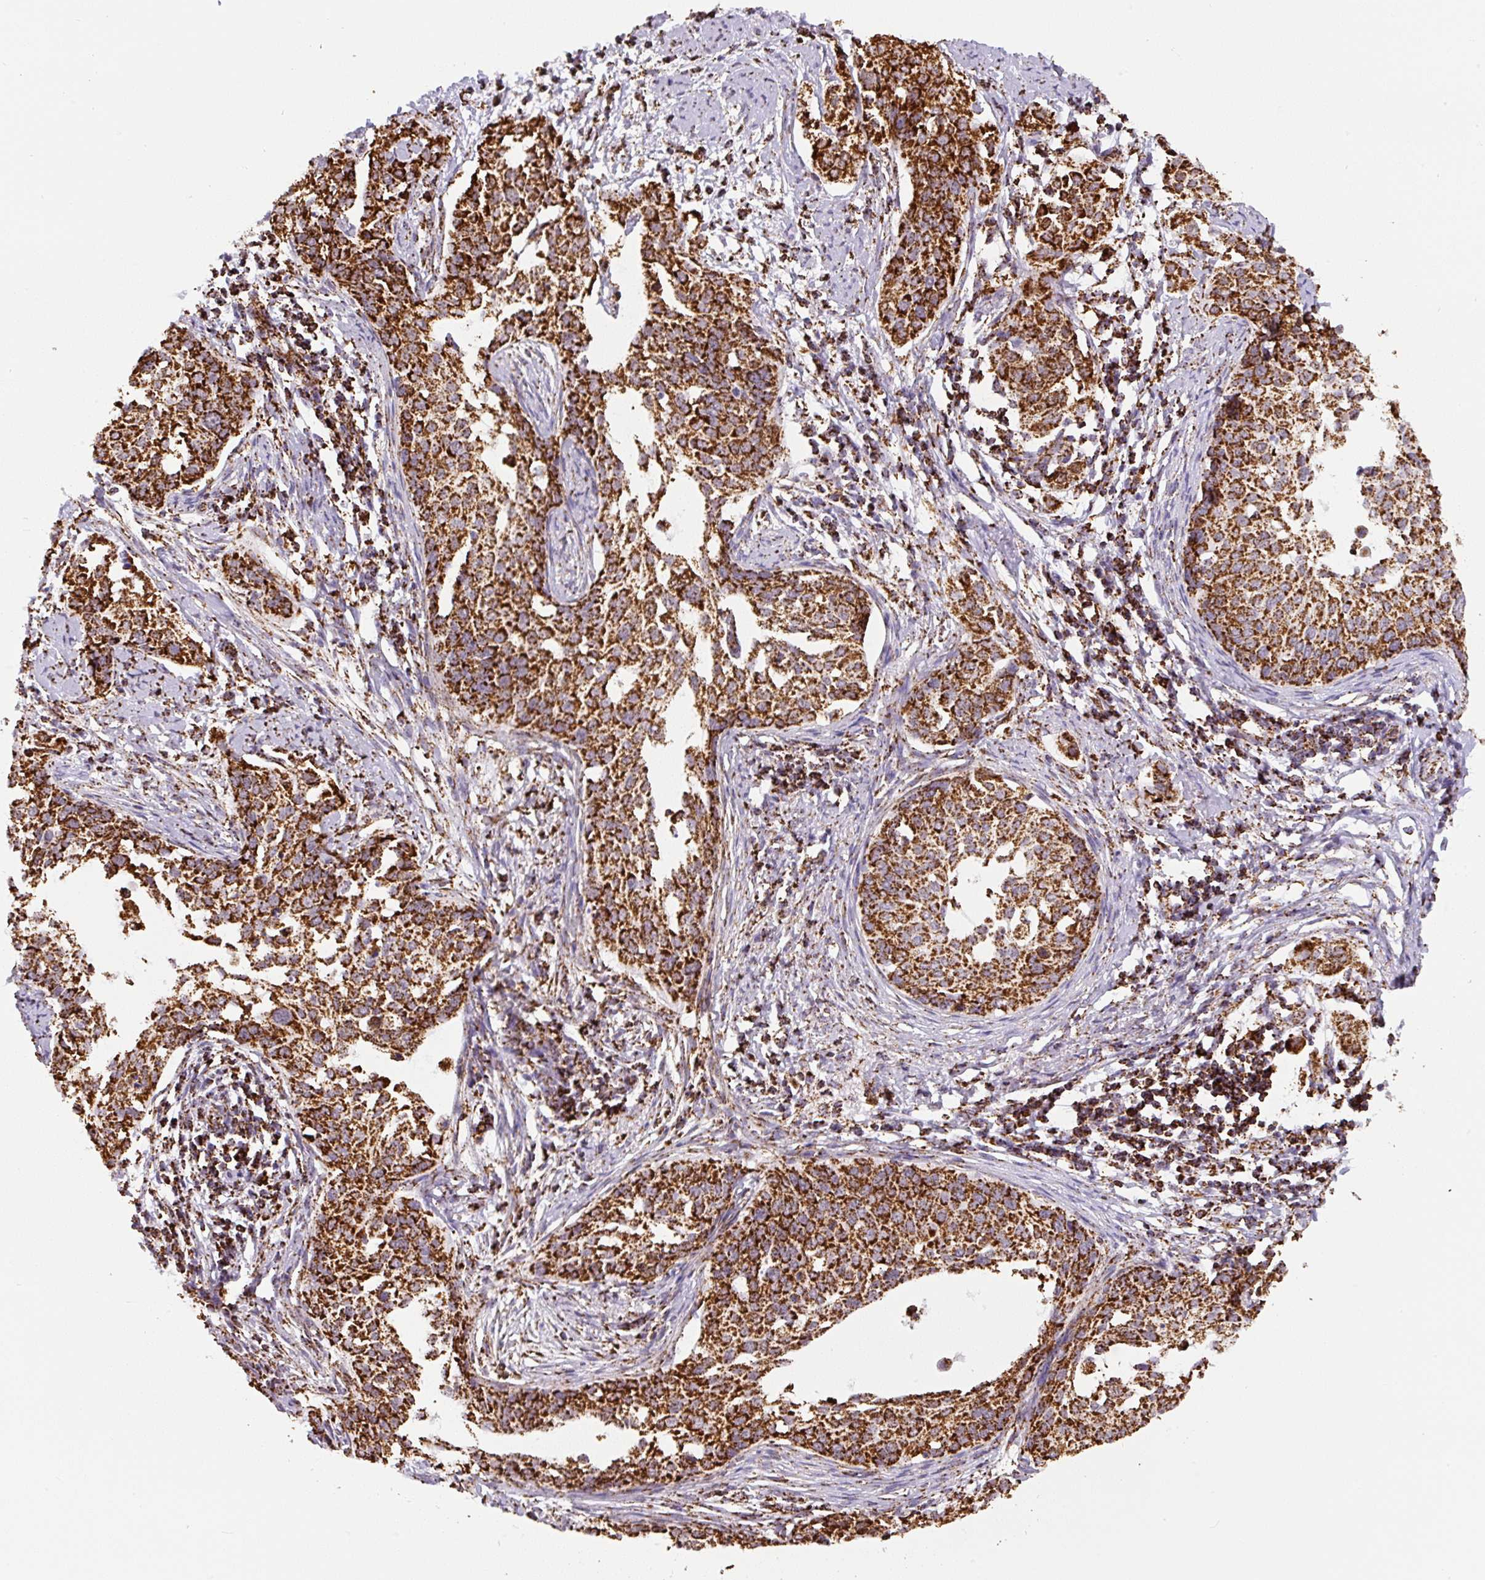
{"staining": {"intensity": "strong", "quantity": ">75%", "location": "cytoplasmic/membranous"}, "tissue": "cervical cancer", "cell_type": "Tumor cells", "image_type": "cancer", "snomed": [{"axis": "morphology", "description": "Squamous cell carcinoma, NOS"}, {"axis": "topography", "description": "Cervix"}], "caption": "Immunohistochemistry (IHC) micrograph of neoplastic tissue: human squamous cell carcinoma (cervical) stained using immunohistochemistry shows high levels of strong protein expression localized specifically in the cytoplasmic/membranous of tumor cells, appearing as a cytoplasmic/membranous brown color.", "gene": "ATP5F1A", "patient": {"sex": "female", "age": 44}}